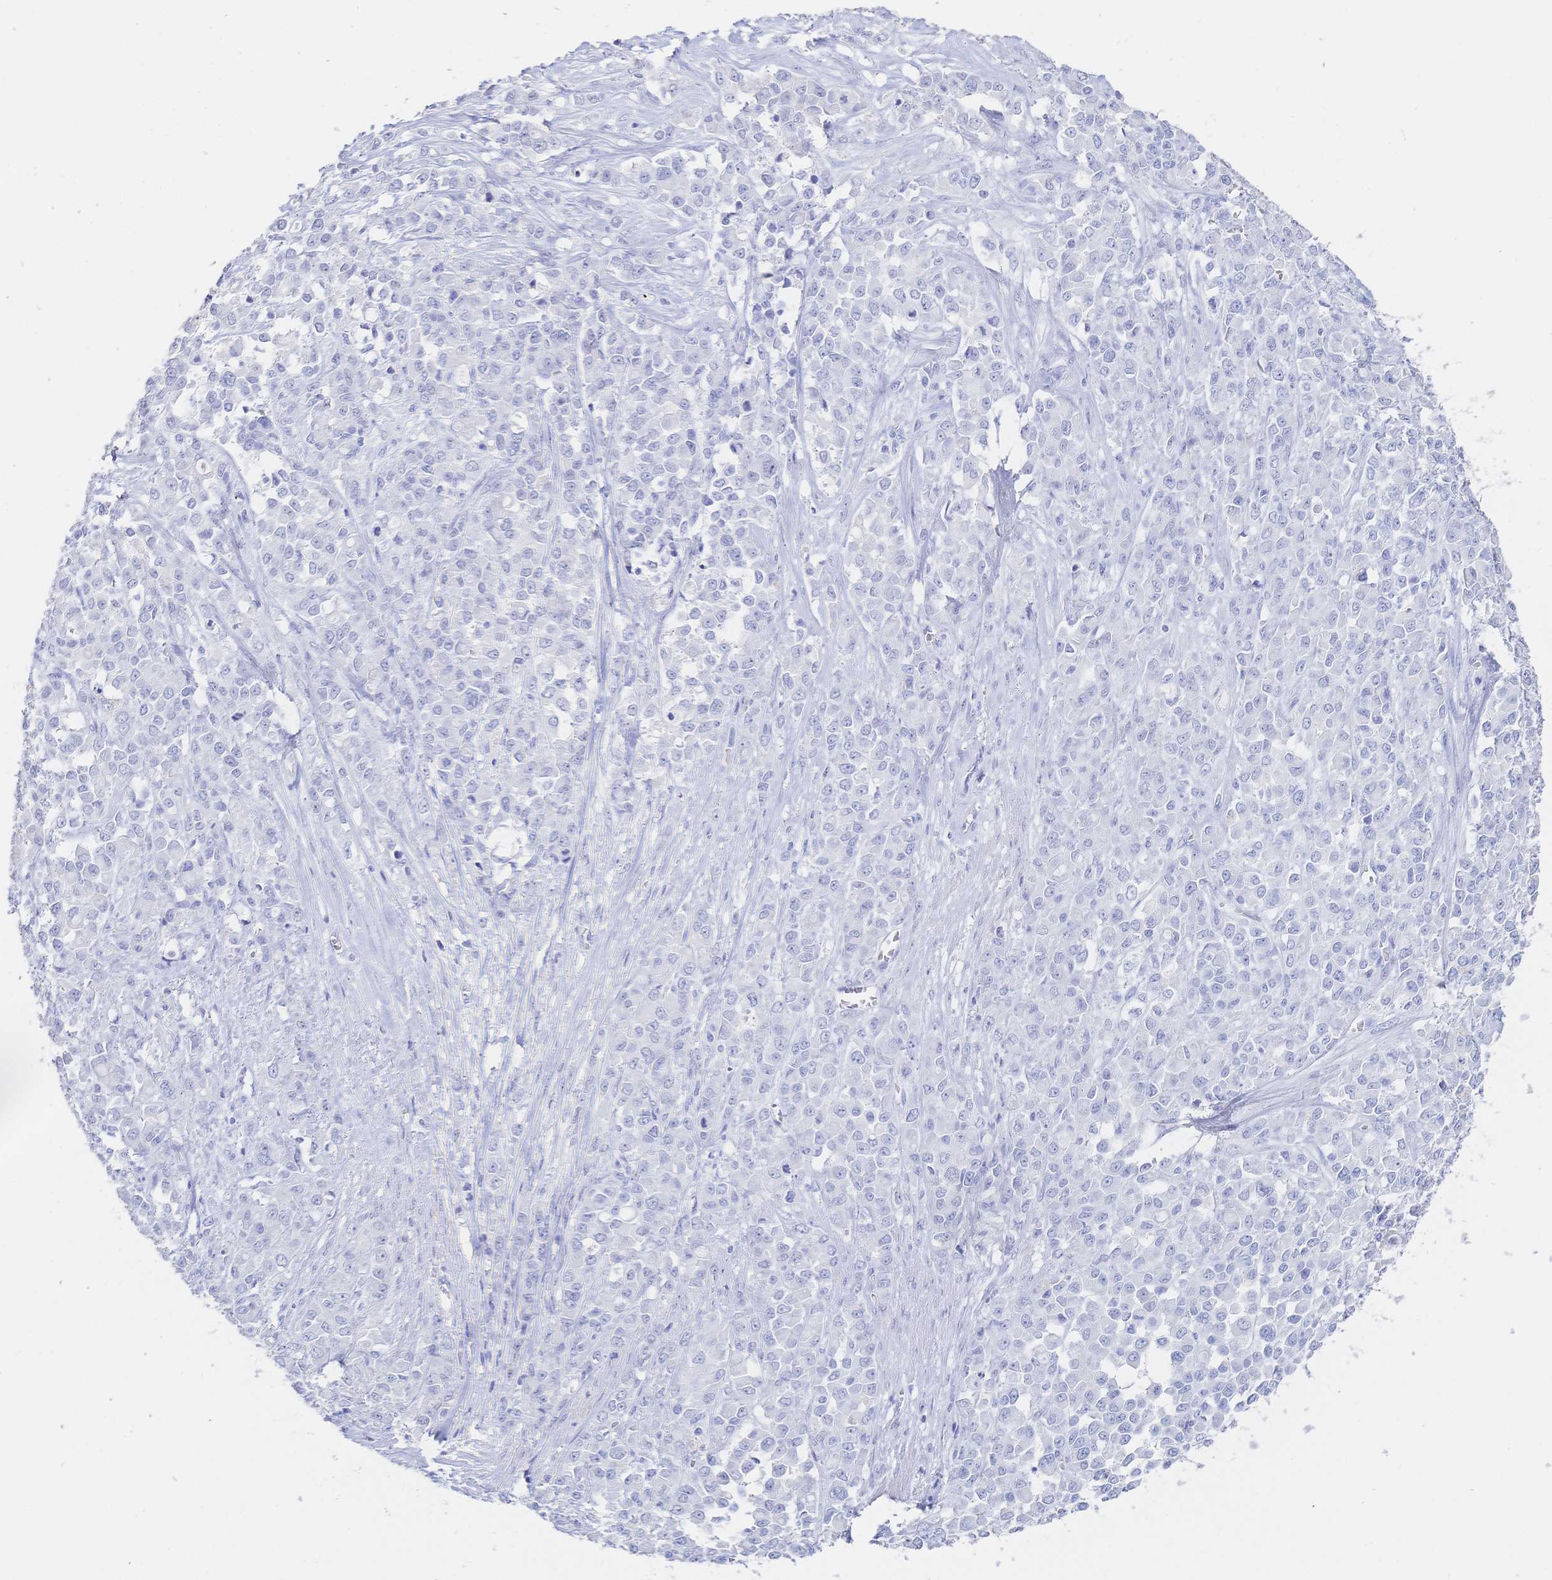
{"staining": {"intensity": "negative", "quantity": "none", "location": "none"}, "tissue": "stomach cancer", "cell_type": "Tumor cells", "image_type": "cancer", "snomed": [{"axis": "morphology", "description": "Adenocarcinoma, NOS"}, {"axis": "topography", "description": "Stomach"}], "caption": "Protein analysis of adenocarcinoma (stomach) shows no significant positivity in tumor cells. (Stains: DAB (3,3'-diaminobenzidine) immunohistochemistry (IHC) with hematoxylin counter stain, Microscopy: brightfield microscopy at high magnification).", "gene": "MEP1B", "patient": {"sex": "female", "age": 76}}